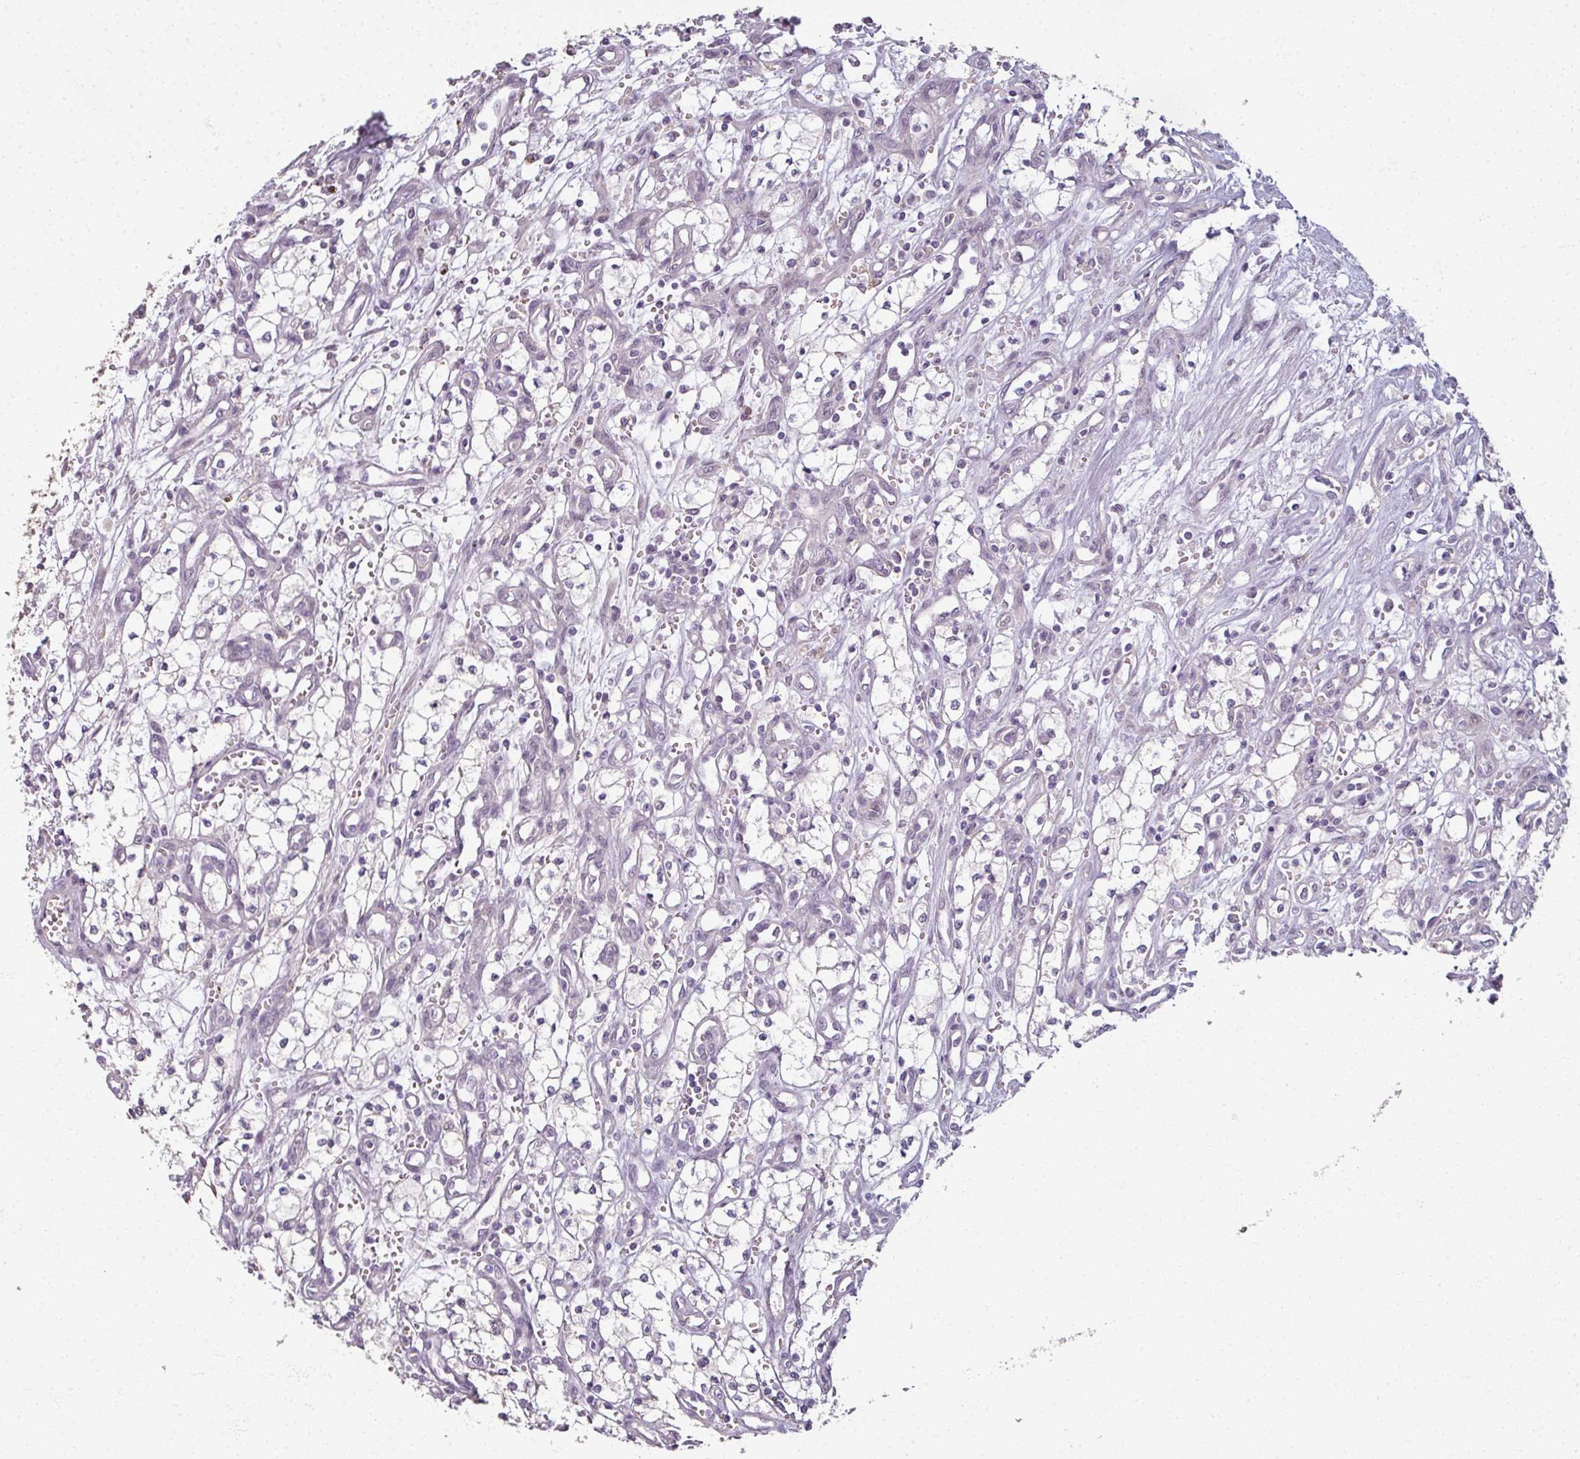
{"staining": {"intensity": "negative", "quantity": "none", "location": "none"}, "tissue": "renal cancer", "cell_type": "Tumor cells", "image_type": "cancer", "snomed": [{"axis": "morphology", "description": "Adenocarcinoma, NOS"}, {"axis": "topography", "description": "Kidney"}], "caption": "This is an IHC histopathology image of human renal cancer. There is no staining in tumor cells.", "gene": "MYMK", "patient": {"sex": "male", "age": 59}}